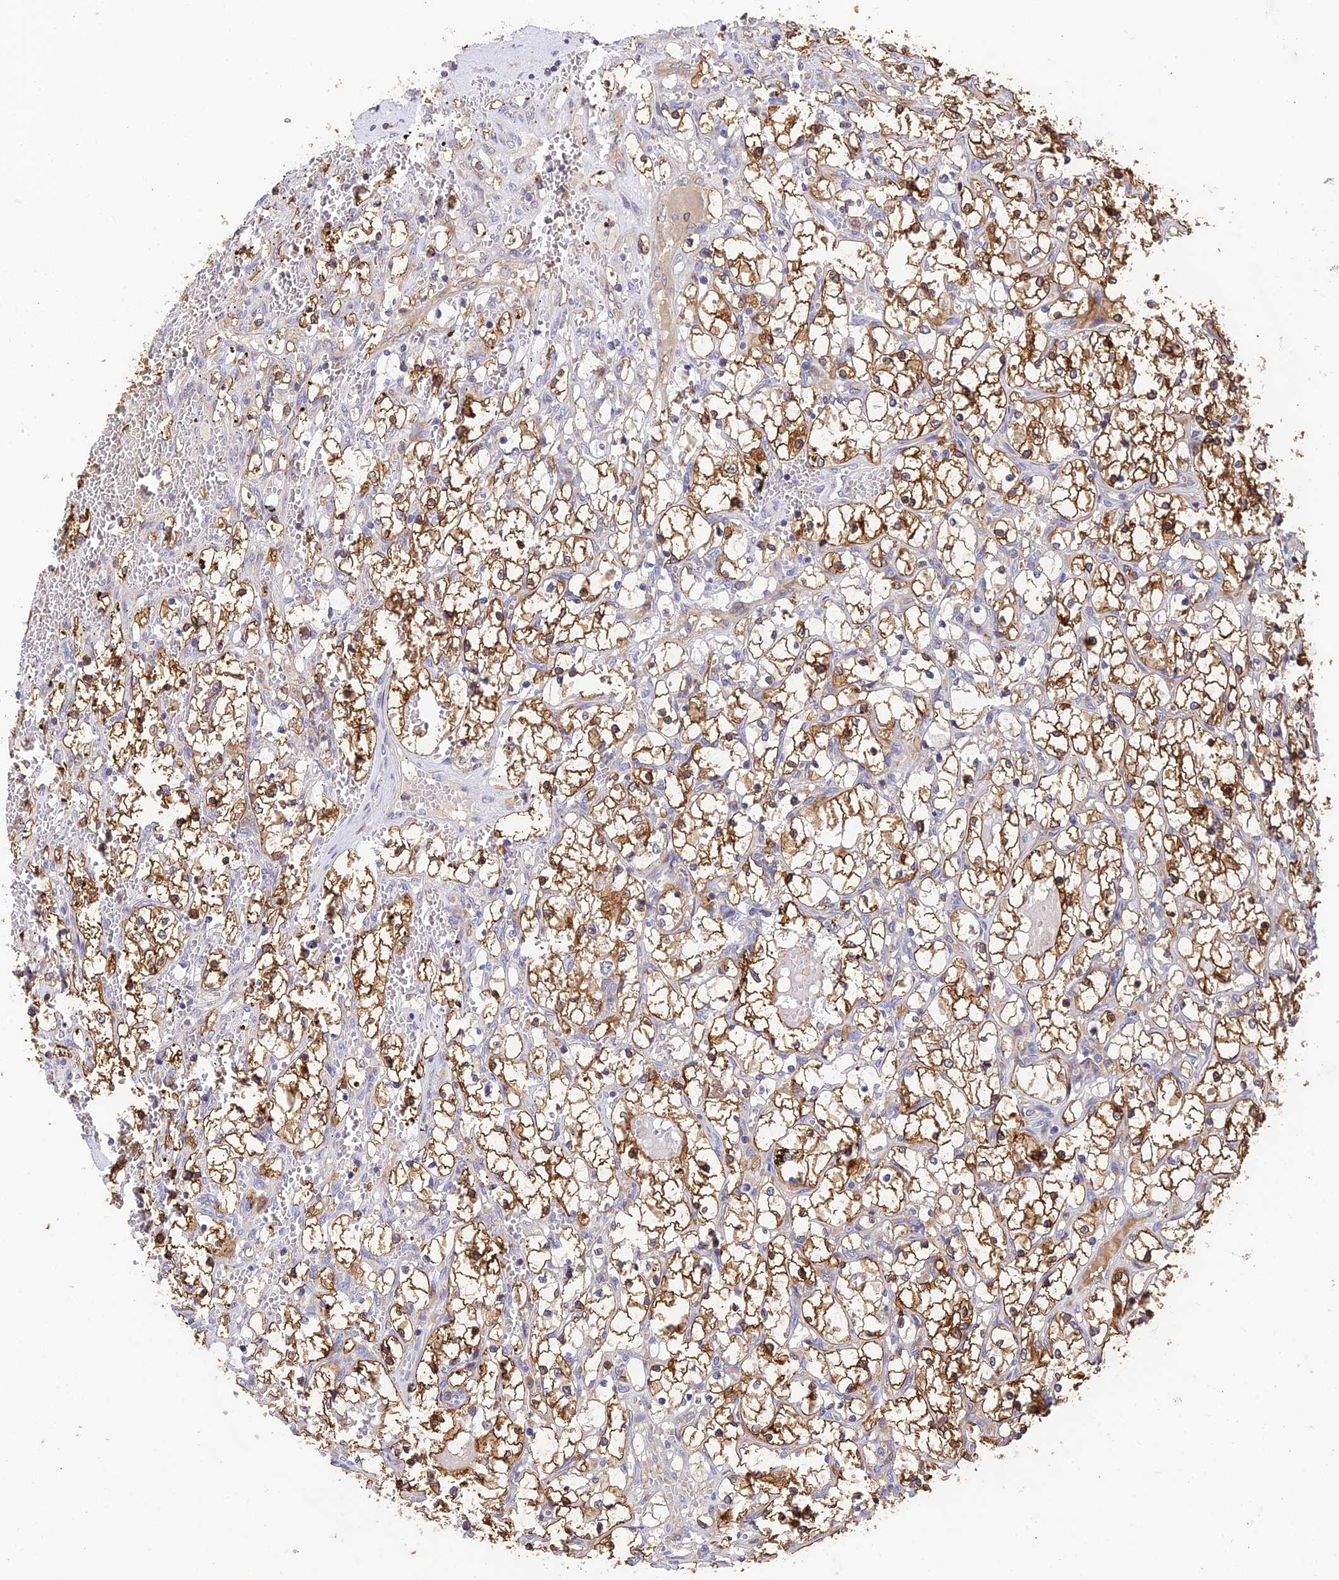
{"staining": {"intensity": "strong", "quantity": ">75%", "location": "cytoplasmic/membranous"}, "tissue": "renal cancer", "cell_type": "Tumor cells", "image_type": "cancer", "snomed": [{"axis": "morphology", "description": "Adenocarcinoma, NOS"}, {"axis": "topography", "description": "Kidney"}], "caption": "A micrograph showing strong cytoplasmic/membranous expression in approximately >75% of tumor cells in adenocarcinoma (renal), as visualized by brown immunohistochemical staining.", "gene": "IPO5", "patient": {"sex": "female", "age": 69}}